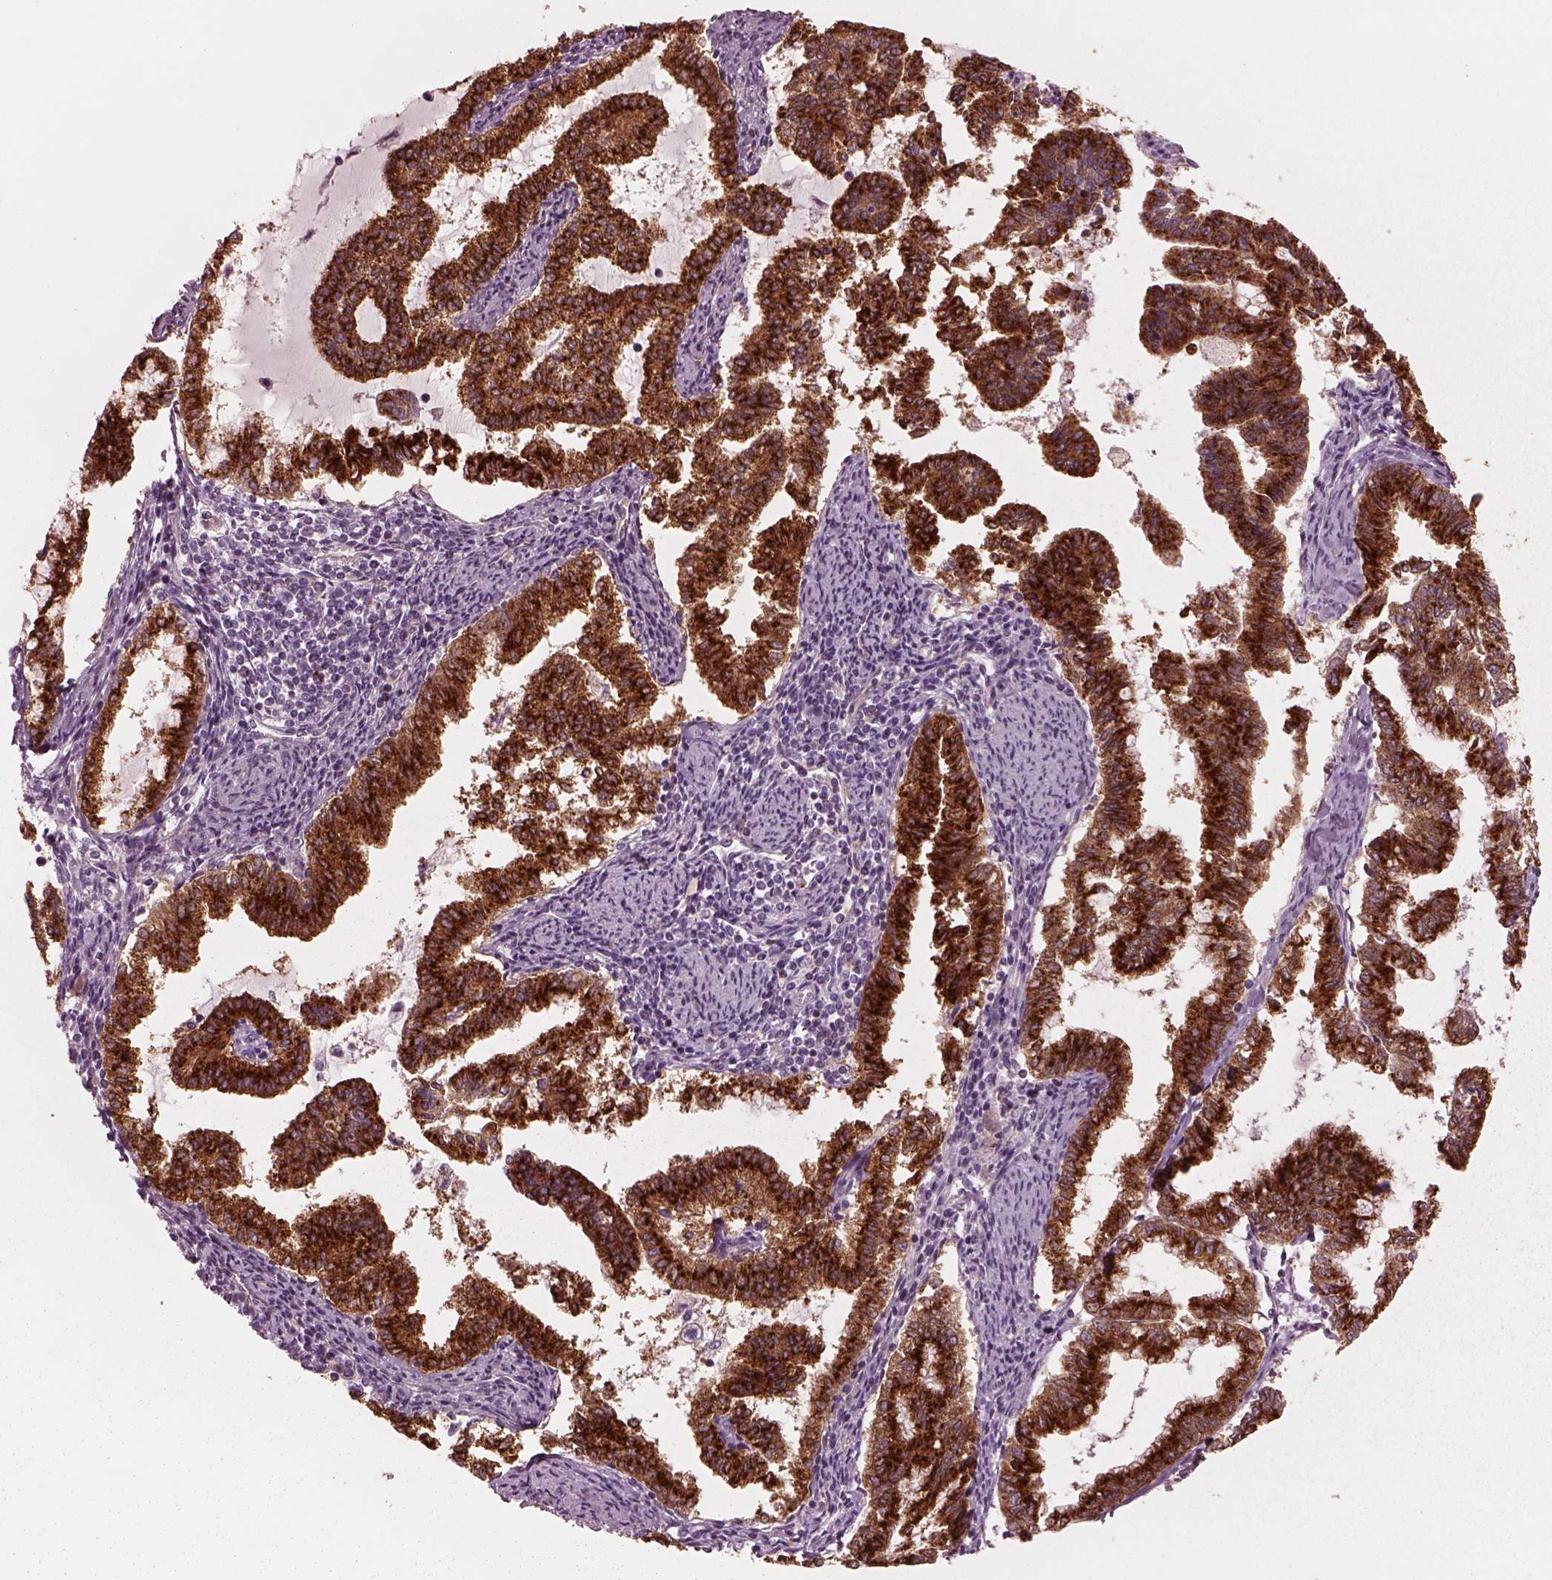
{"staining": {"intensity": "strong", "quantity": ">75%", "location": "cytoplasmic/membranous"}, "tissue": "endometrial cancer", "cell_type": "Tumor cells", "image_type": "cancer", "snomed": [{"axis": "morphology", "description": "Adenocarcinoma, NOS"}, {"axis": "topography", "description": "Endometrium"}], "caption": "Brown immunohistochemical staining in human endometrial cancer shows strong cytoplasmic/membranous expression in about >75% of tumor cells.", "gene": "ELAPOR1", "patient": {"sex": "female", "age": 79}}